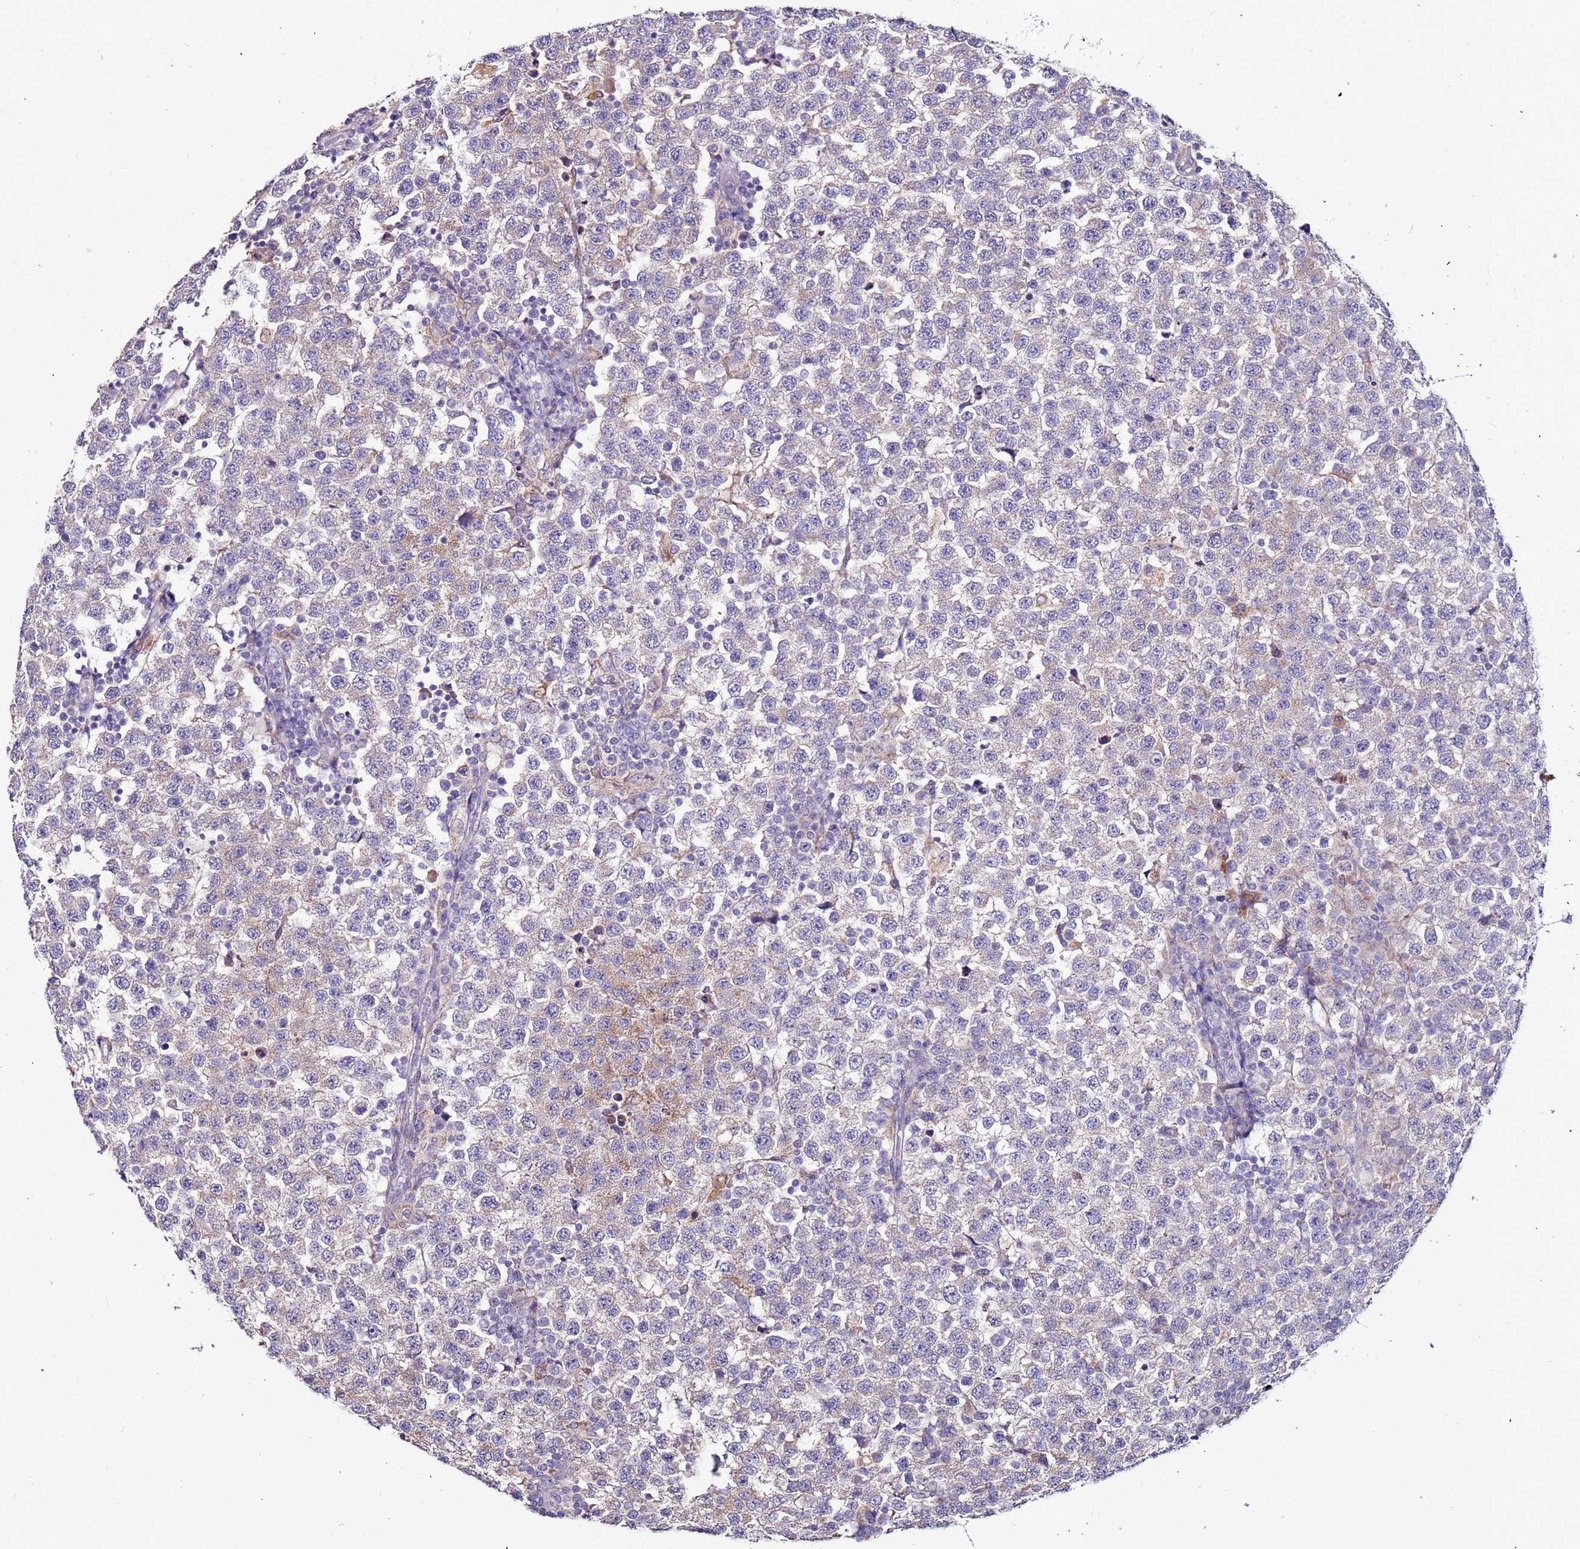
{"staining": {"intensity": "weak", "quantity": "<25%", "location": "cytoplasmic/membranous"}, "tissue": "testis cancer", "cell_type": "Tumor cells", "image_type": "cancer", "snomed": [{"axis": "morphology", "description": "Seminoma, NOS"}, {"axis": "topography", "description": "Testis"}], "caption": "Immunohistochemistry (IHC) of testis cancer (seminoma) shows no expression in tumor cells.", "gene": "SLC44A3", "patient": {"sex": "male", "age": 34}}